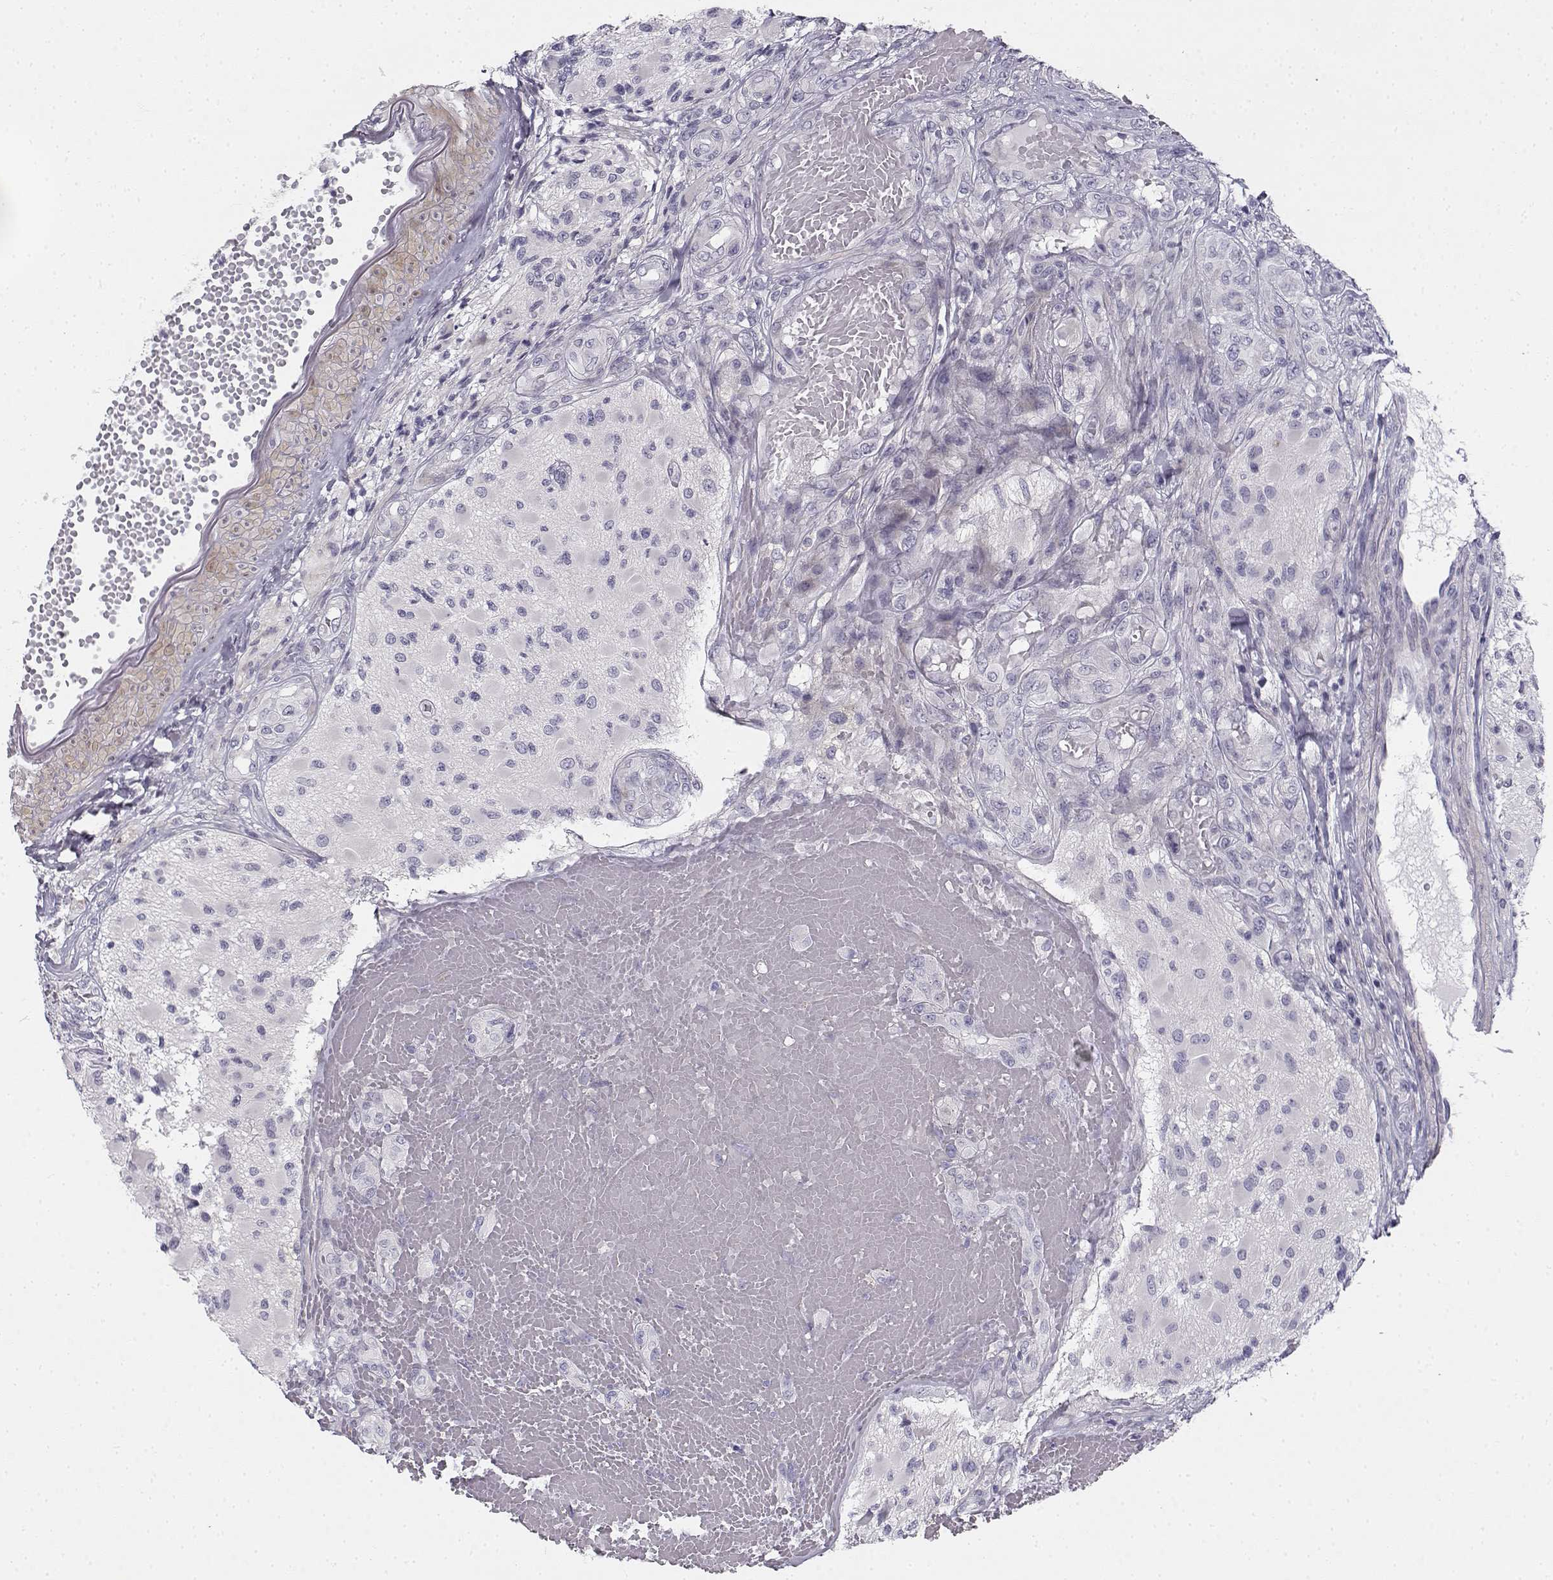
{"staining": {"intensity": "negative", "quantity": "none", "location": "none"}, "tissue": "glioma", "cell_type": "Tumor cells", "image_type": "cancer", "snomed": [{"axis": "morphology", "description": "Glioma, malignant, High grade"}, {"axis": "topography", "description": "Brain"}], "caption": "IHC photomicrograph of human glioma stained for a protein (brown), which exhibits no expression in tumor cells.", "gene": "CREB3L3", "patient": {"sex": "female", "age": 63}}